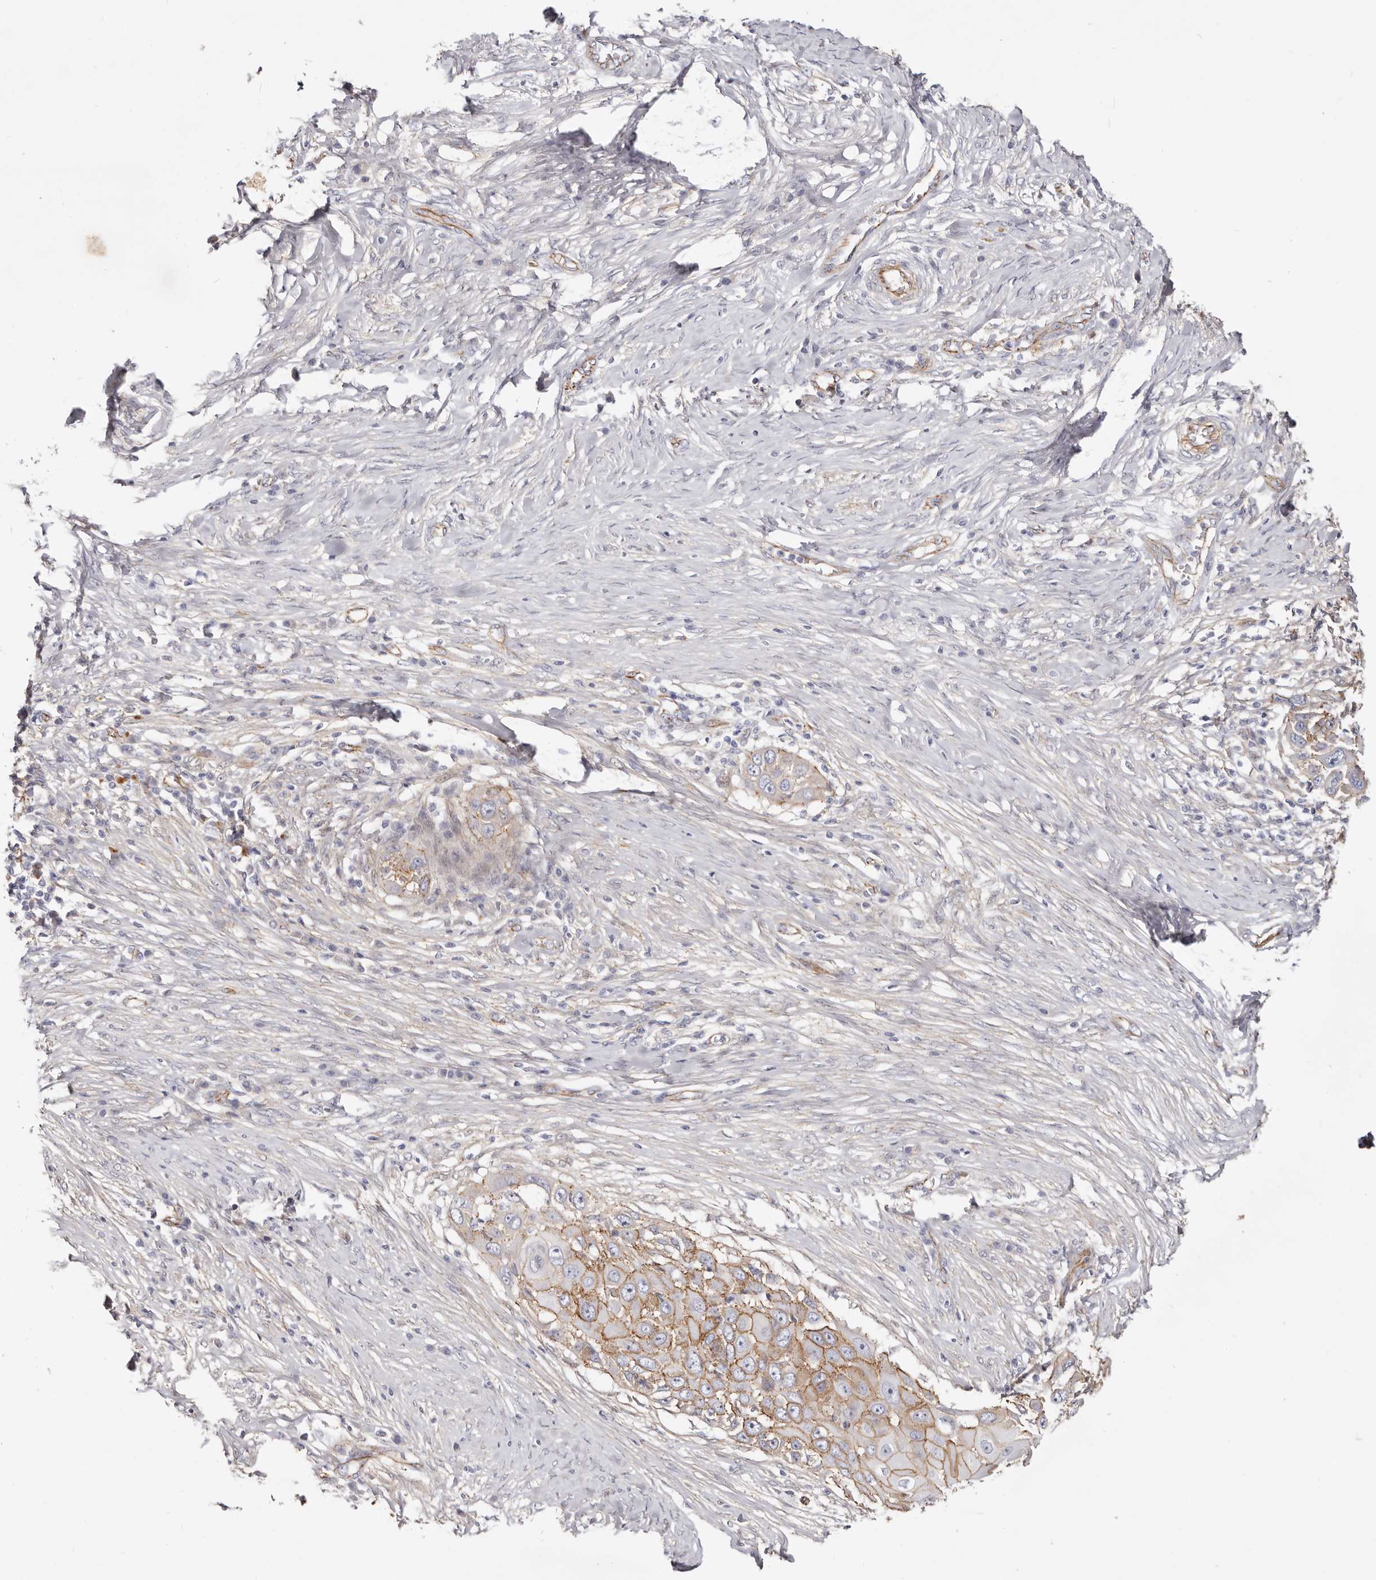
{"staining": {"intensity": "strong", "quantity": ">75%", "location": "cytoplasmic/membranous"}, "tissue": "skin cancer", "cell_type": "Tumor cells", "image_type": "cancer", "snomed": [{"axis": "morphology", "description": "Squamous cell carcinoma, NOS"}, {"axis": "topography", "description": "Skin"}], "caption": "Immunohistochemistry (IHC) (DAB) staining of skin squamous cell carcinoma shows strong cytoplasmic/membranous protein staining in approximately >75% of tumor cells.", "gene": "CTNNB1", "patient": {"sex": "female", "age": 44}}